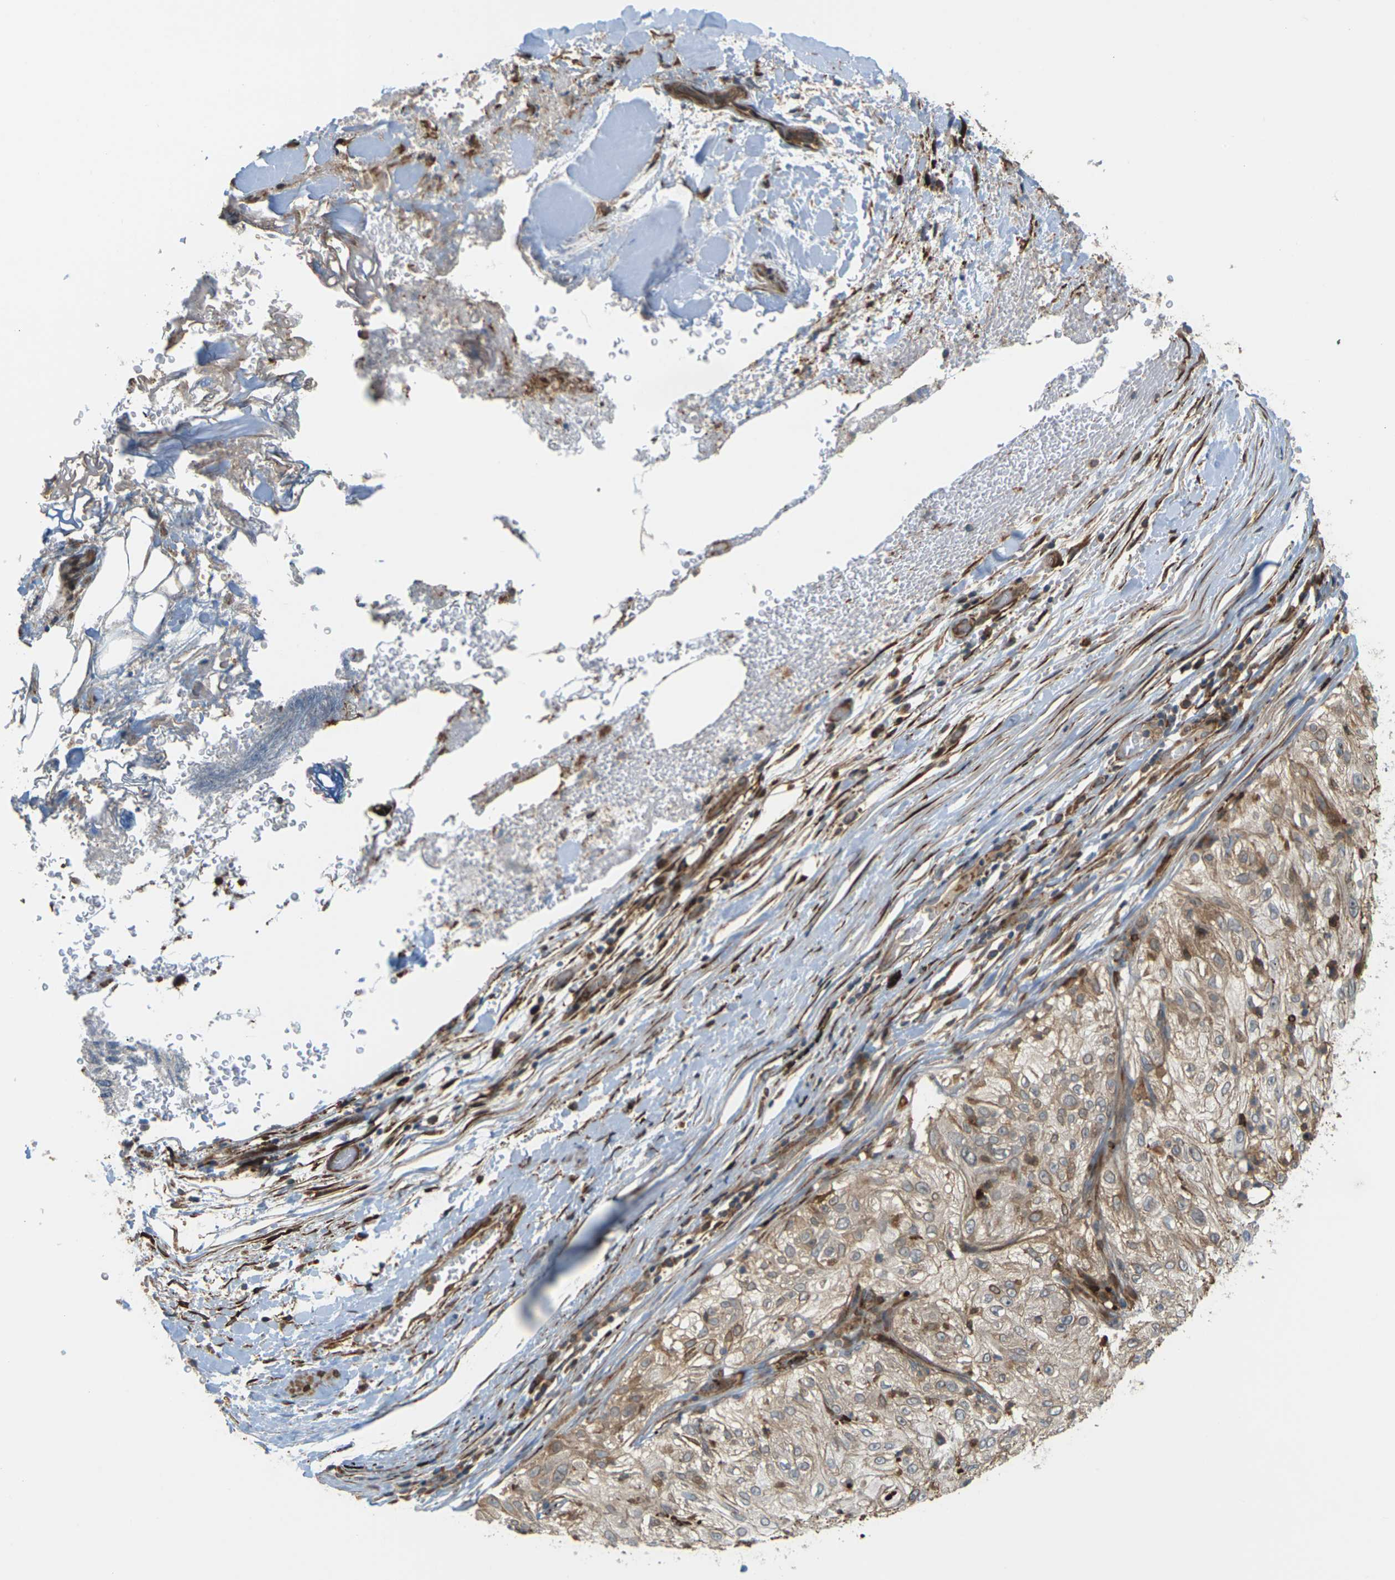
{"staining": {"intensity": "moderate", "quantity": ">75%", "location": "cytoplasmic/membranous"}, "tissue": "lung cancer", "cell_type": "Tumor cells", "image_type": "cancer", "snomed": [{"axis": "morphology", "description": "Inflammation, NOS"}, {"axis": "morphology", "description": "Squamous cell carcinoma, NOS"}, {"axis": "topography", "description": "Lymph node"}, {"axis": "topography", "description": "Soft tissue"}, {"axis": "topography", "description": "Lung"}], "caption": "IHC (DAB (3,3'-diaminobenzidine)) staining of lung cancer exhibits moderate cytoplasmic/membranous protein staining in about >75% of tumor cells. The protein is stained brown, and the nuclei are stained in blue (DAB IHC with brightfield microscopy, high magnification).", "gene": "ROBO1", "patient": {"sex": "male", "age": 66}}